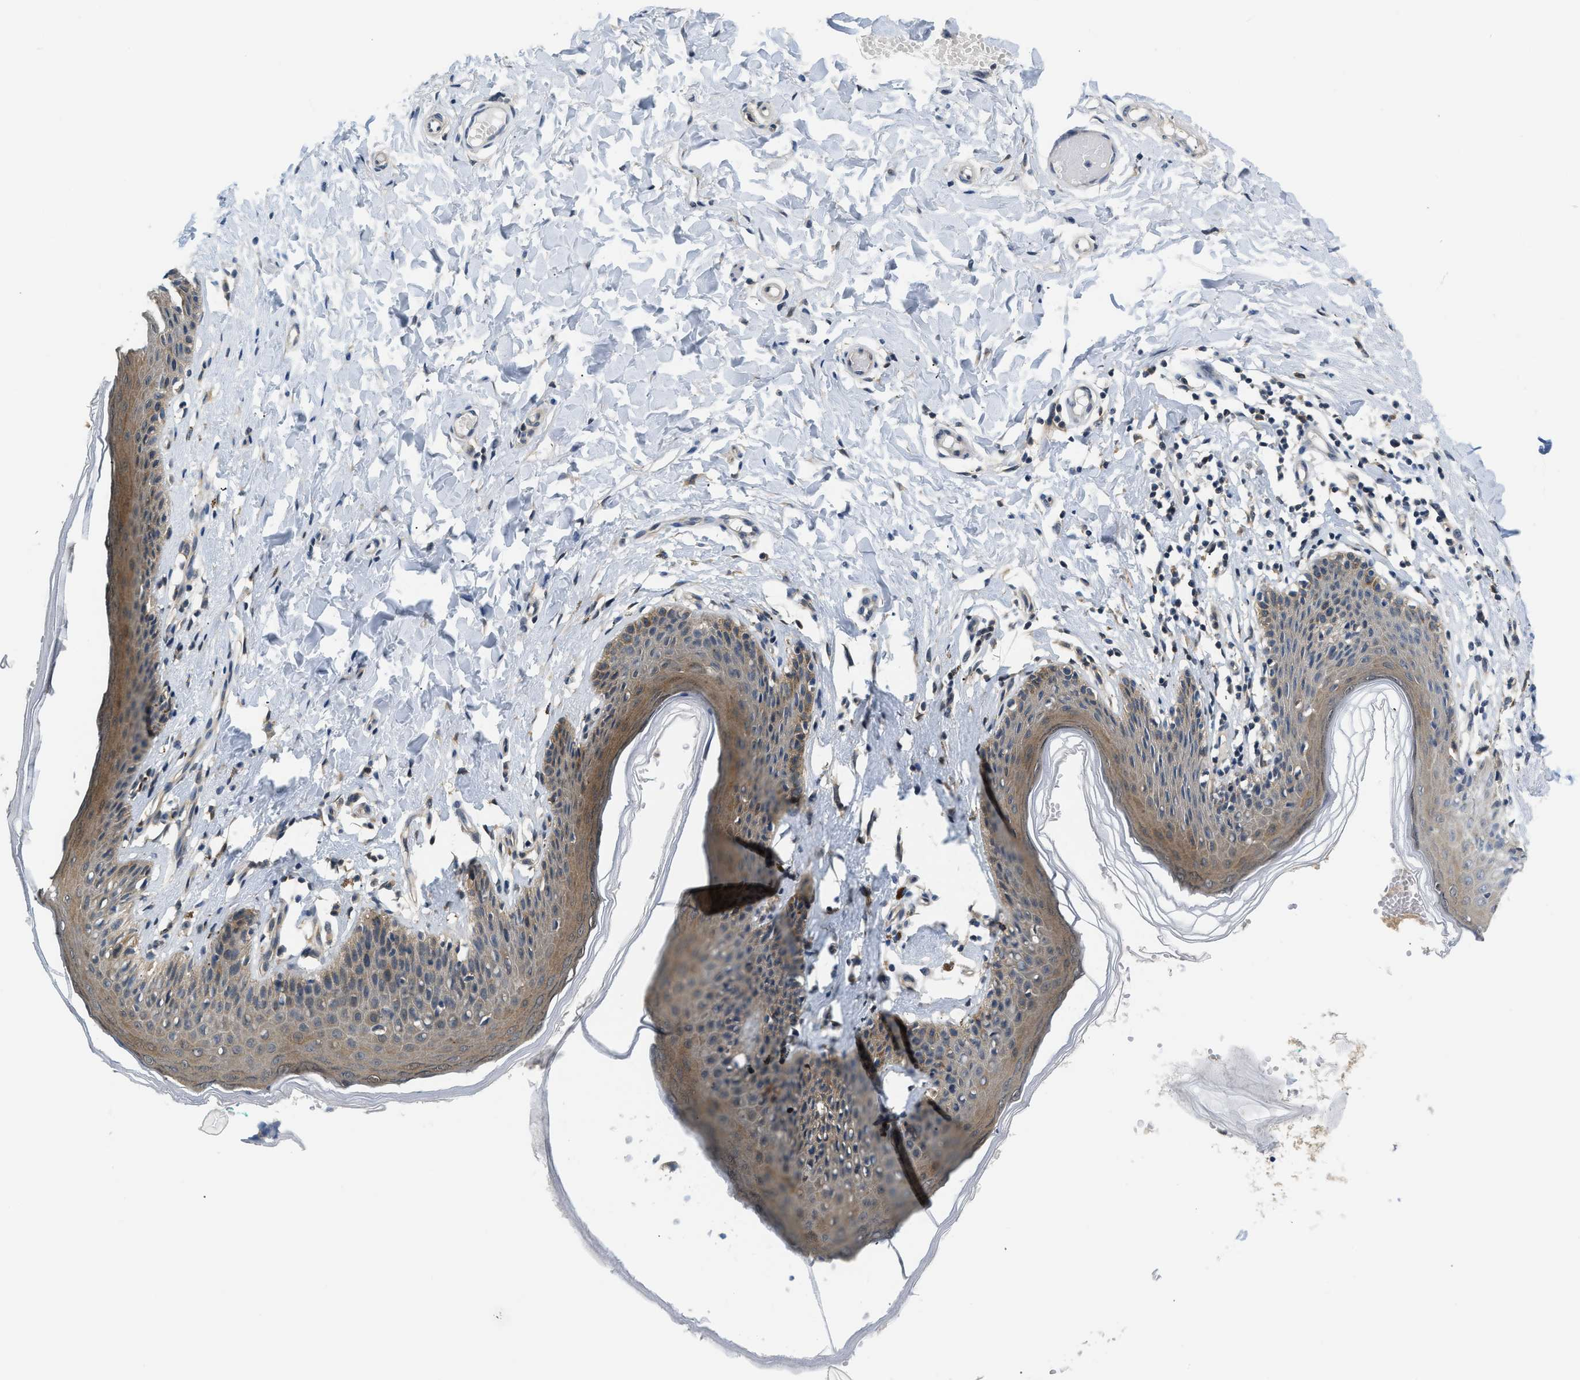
{"staining": {"intensity": "moderate", "quantity": ">75%", "location": "cytoplasmic/membranous"}, "tissue": "skin", "cell_type": "Epidermal cells", "image_type": "normal", "snomed": [{"axis": "morphology", "description": "Normal tissue, NOS"}, {"axis": "topography", "description": "Vulva"}], "caption": "This is a histology image of immunohistochemistry staining of unremarkable skin, which shows moderate staining in the cytoplasmic/membranous of epidermal cells.", "gene": "EIF4EBP2", "patient": {"sex": "female", "age": 66}}